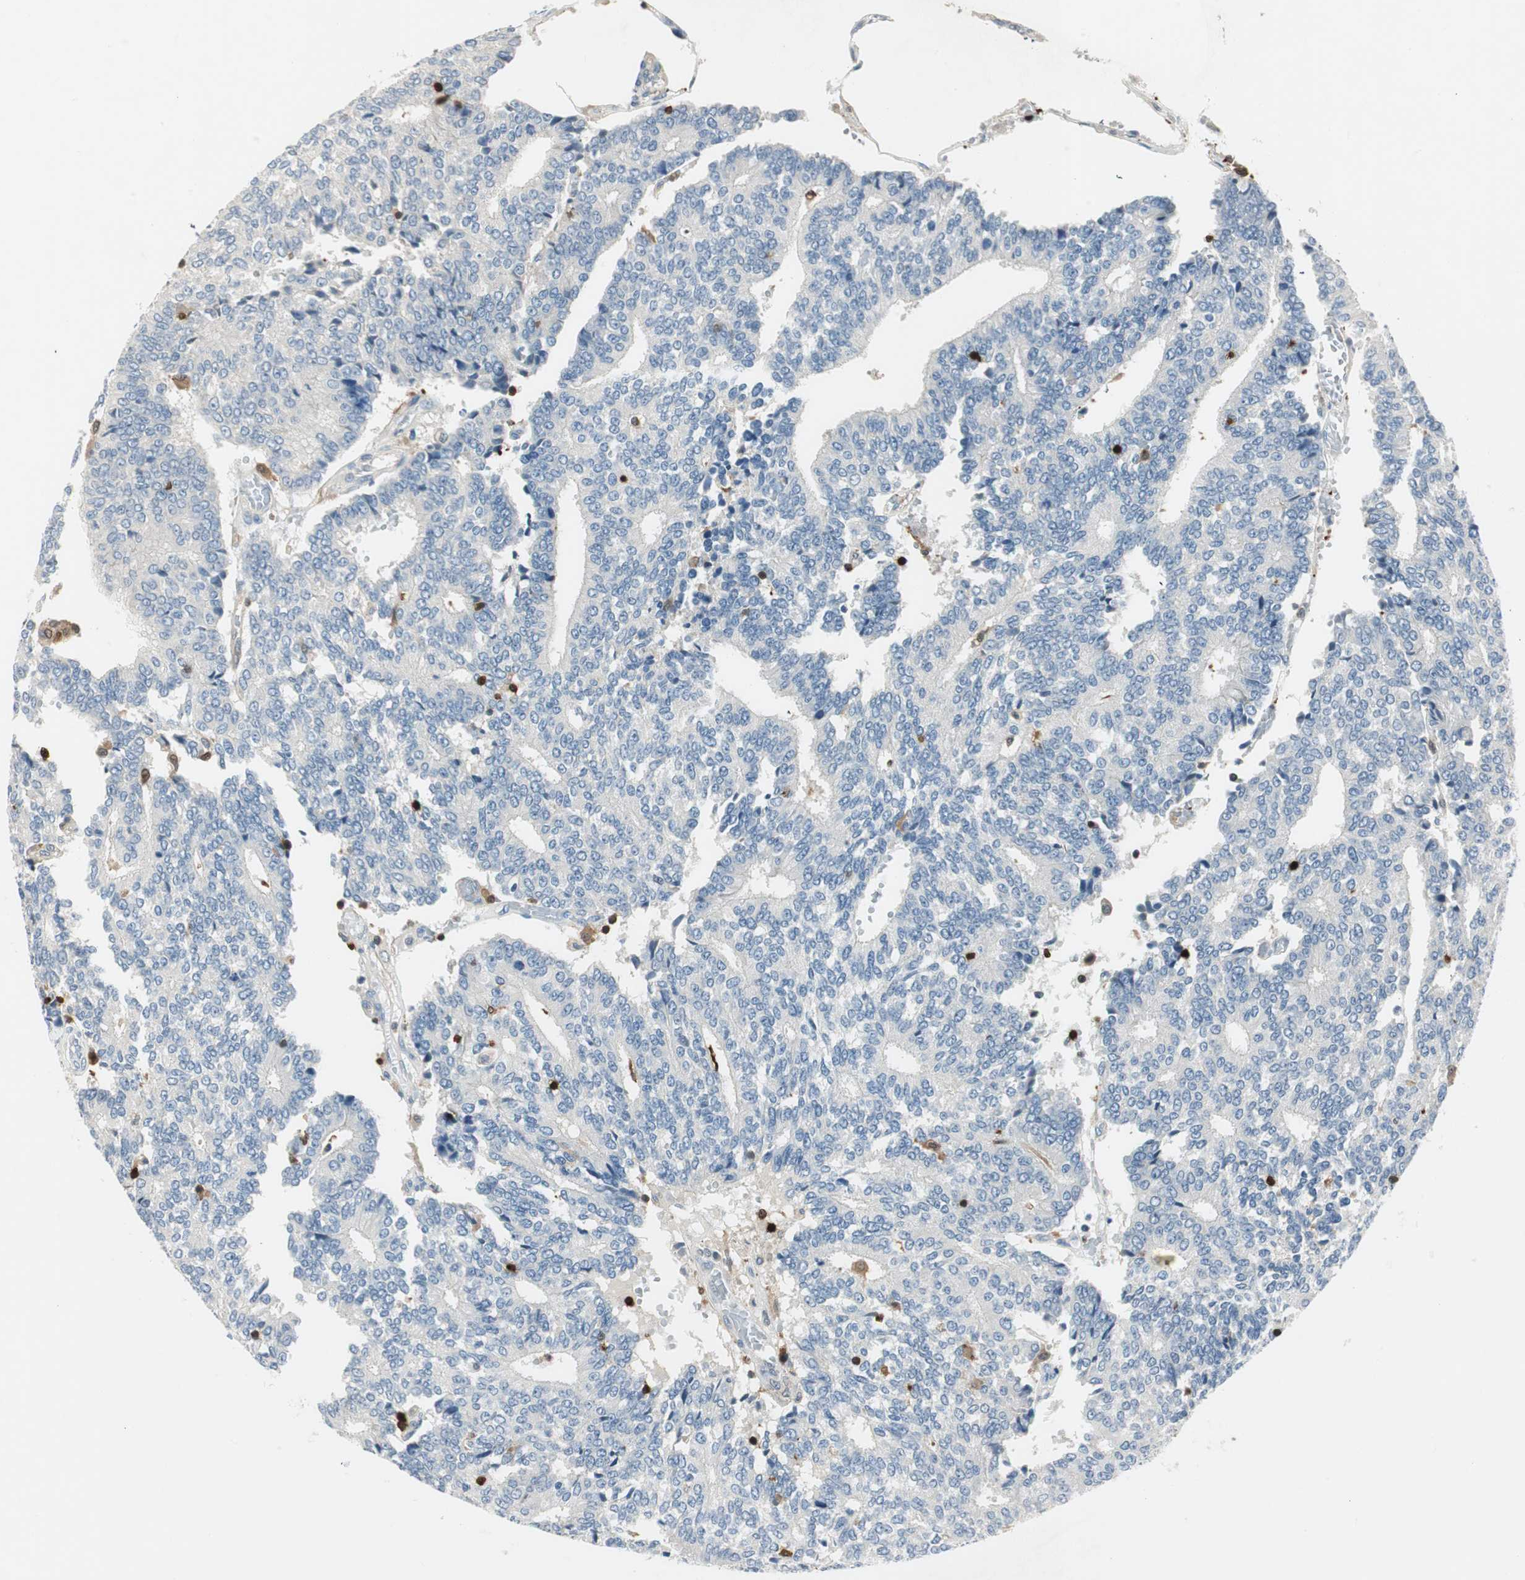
{"staining": {"intensity": "negative", "quantity": "none", "location": "none"}, "tissue": "prostate cancer", "cell_type": "Tumor cells", "image_type": "cancer", "snomed": [{"axis": "morphology", "description": "Adenocarcinoma, High grade"}, {"axis": "topography", "description": "Prostate"}], "caption": "High-grade adenocarcinoma (prostate) was stained to show a protein in brown. There is no significant expression in tumor cells.", "gene": "COTL1", "patient": {"sex": "male", "age": 55}}